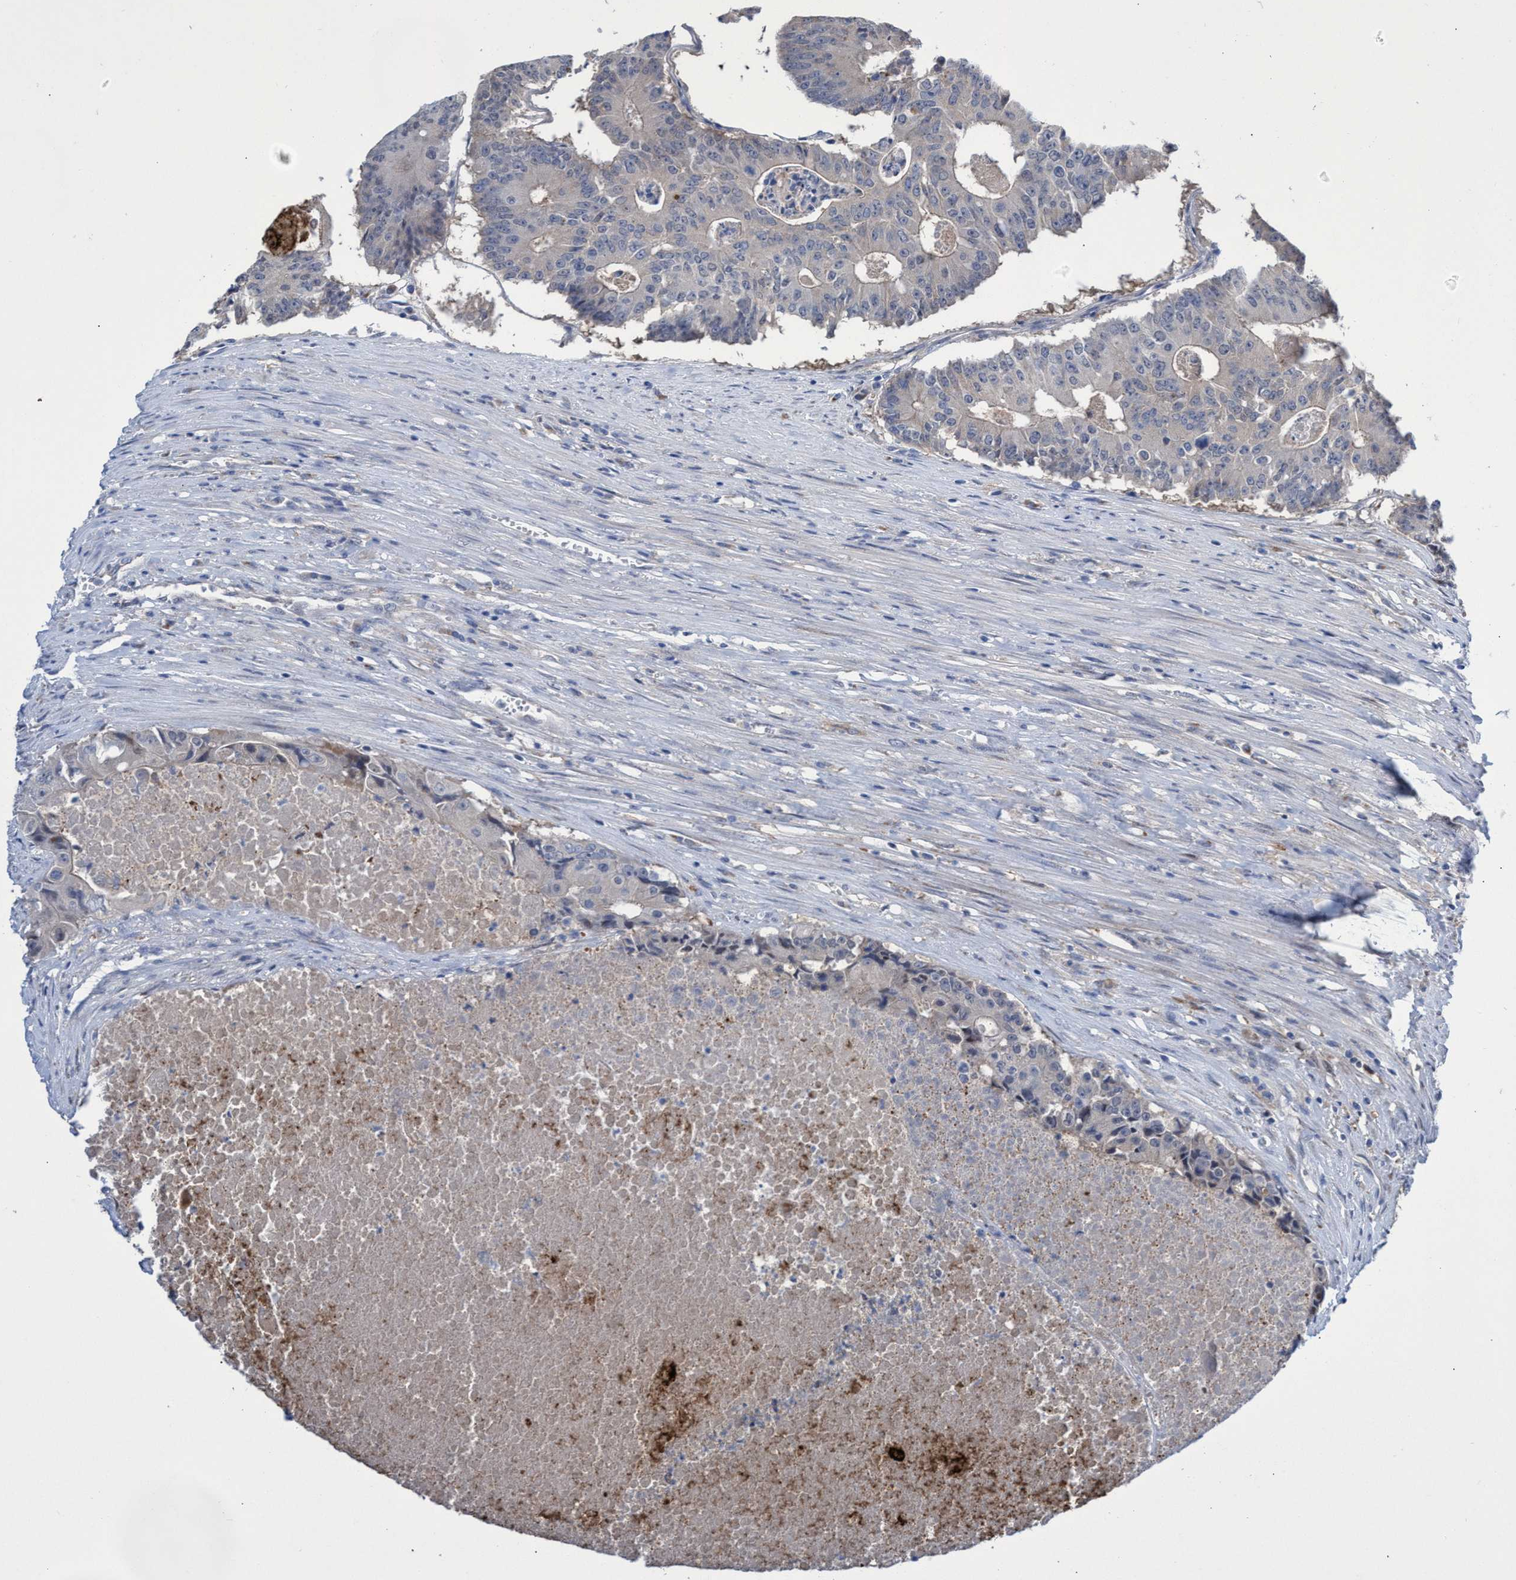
{"staining": {"intensity": "negative", "quantity": "none", "location": "none"}, "tissue": "colorectal cancer", "cell_type": "Tumor cells", "image_type": "cancer", "snomed": [{"axis": "morphology", "description": "Adenocarcinoma, NOS"}, {"axis": "topography", "description": "Colon"}], "caption": "Tumor cells show no significant expression in colorectal cancer.", "gene": "SVEP1", "patient": {"sex": "male", "age": 87}}